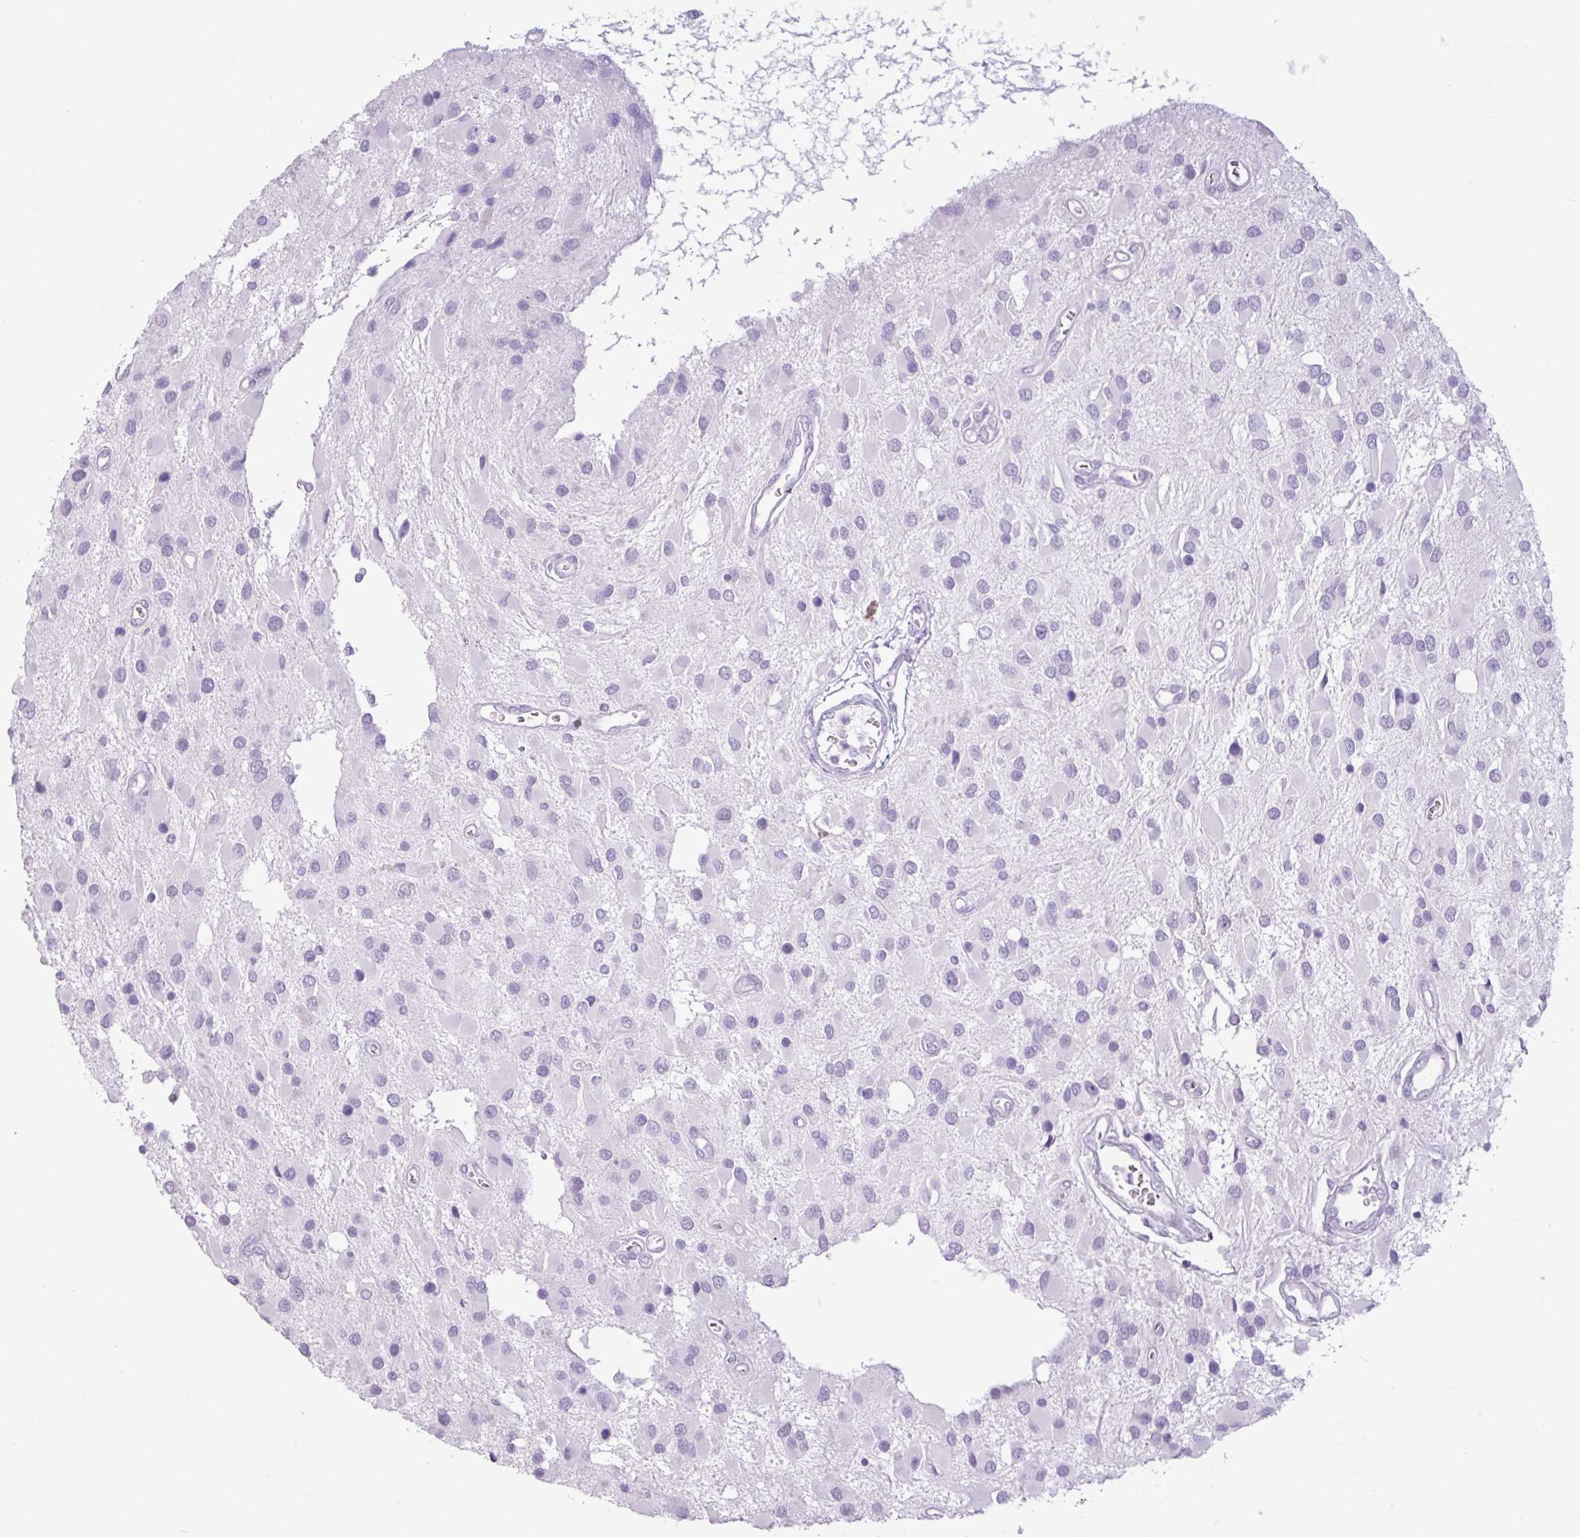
{"staining": {"intensity": "negative", "quantity": "none", "location": "none"}, "tissue": "glioma", "cell_type": "Tumor cells", "image_type": "cancer", "snomed": [{"axis": "morphology", "description": "Glioma, malignant, High grade"}, {"axis": "topography", "description": "Brain"}], "caption": "Image shows no protein expression in tumor cells of malignant high-grade glioma tissue.", "gene": "AMY2A", "patient": {"sex": "male", "age": 53}}